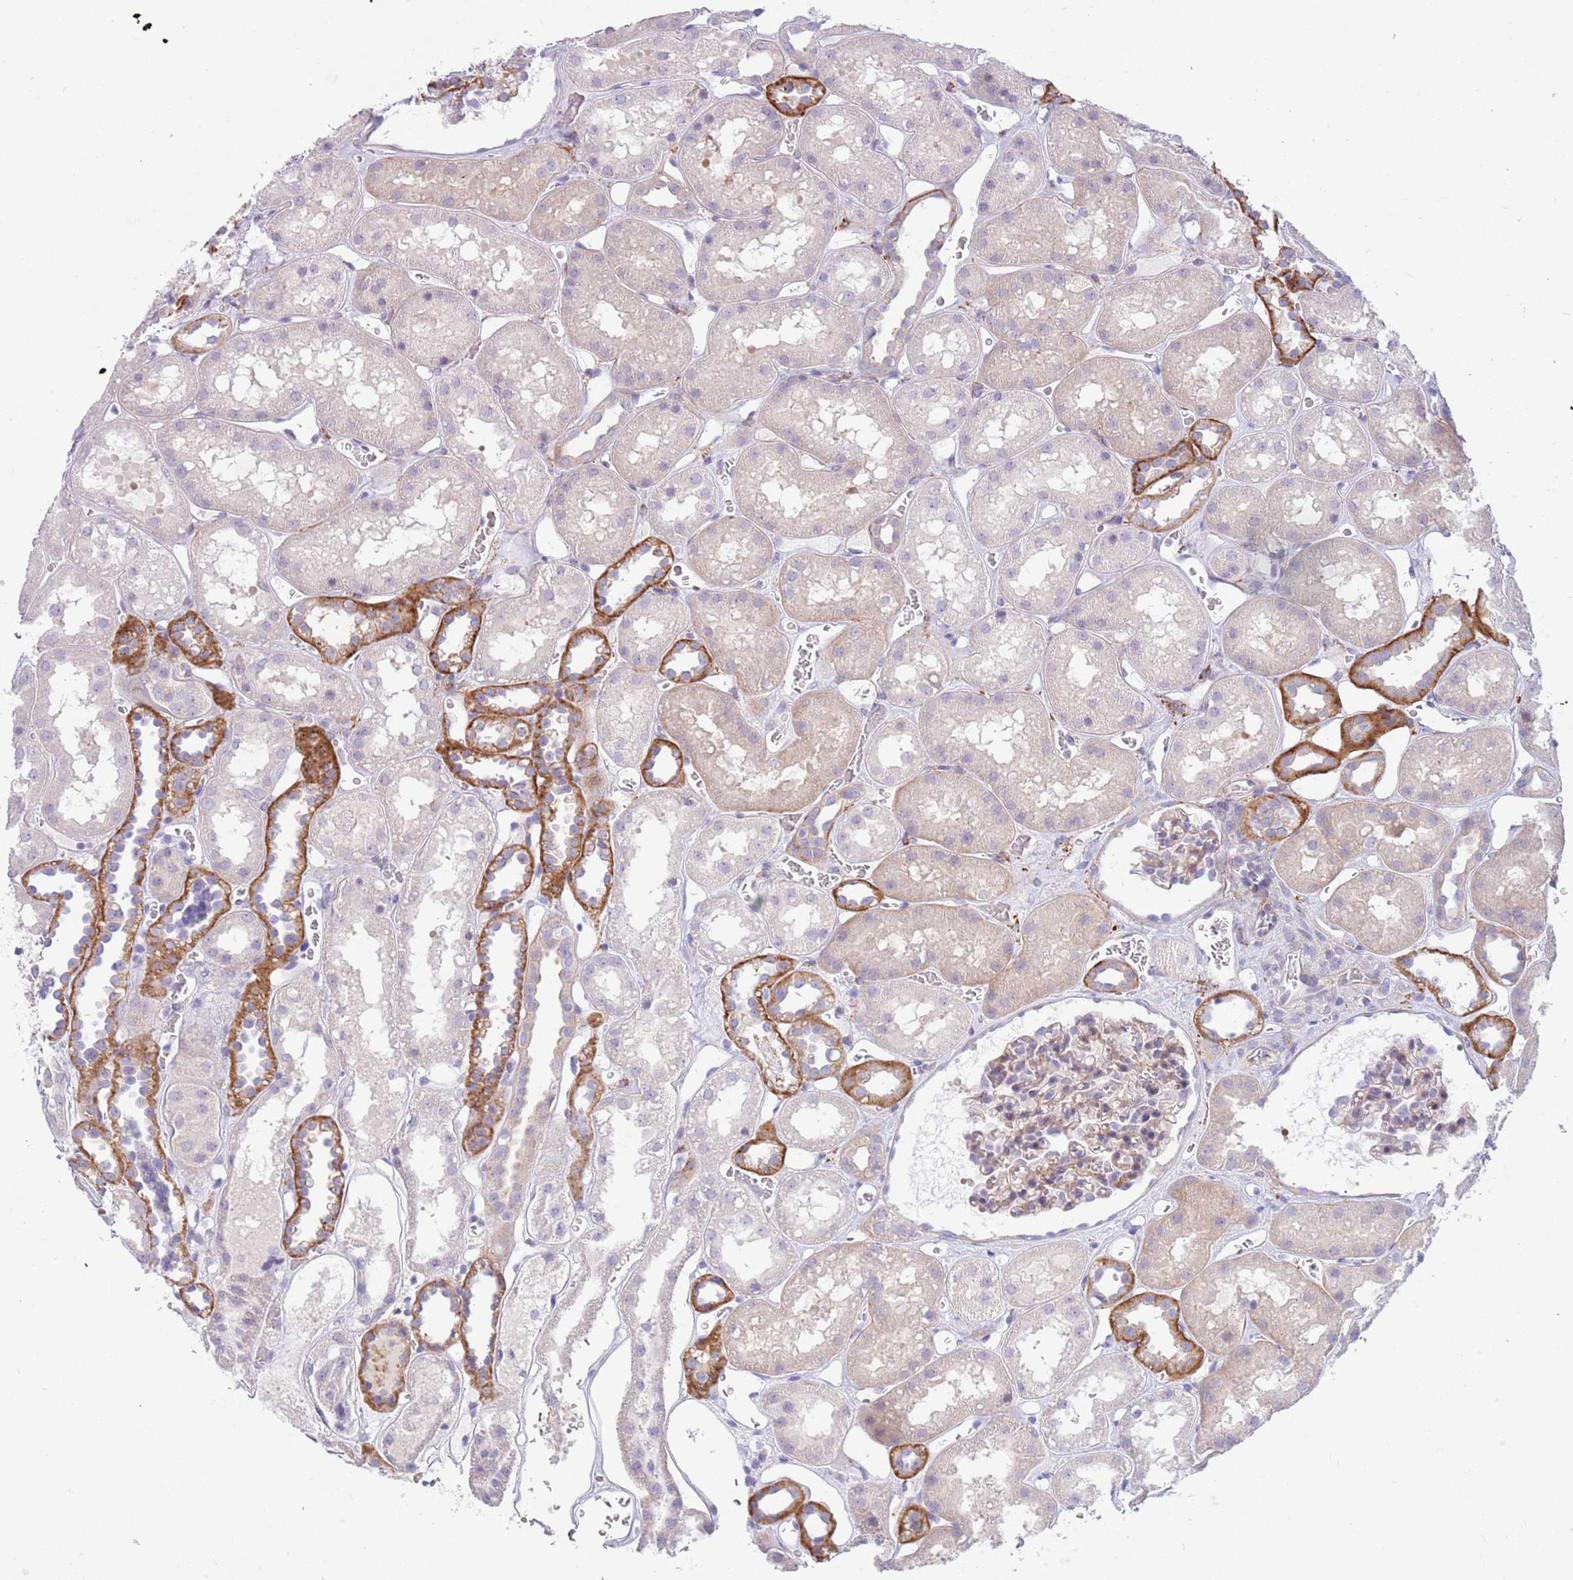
{"staining": {"intensity": "weak", "quantity": "25%-75%", "location": "cytoplasmic/membranous"}, "tissue": "kidney", "cell_type": "Cells in glomeruli", "image_type": "normal", "snomed": [{"axis": "morphology", "description": "Normal tissue, NOS"}, {"axis": "topography", "description": "Kidney"}], "caption": "An image showing weak cytoplasmic/membranous positivity in about 25%-75% of cells in glomeruli in unremarkable kidney, as visualized by brown immunohistochemical staining.", "gene": "SNX6", "patient": {"sex": "female", "age": 41}}